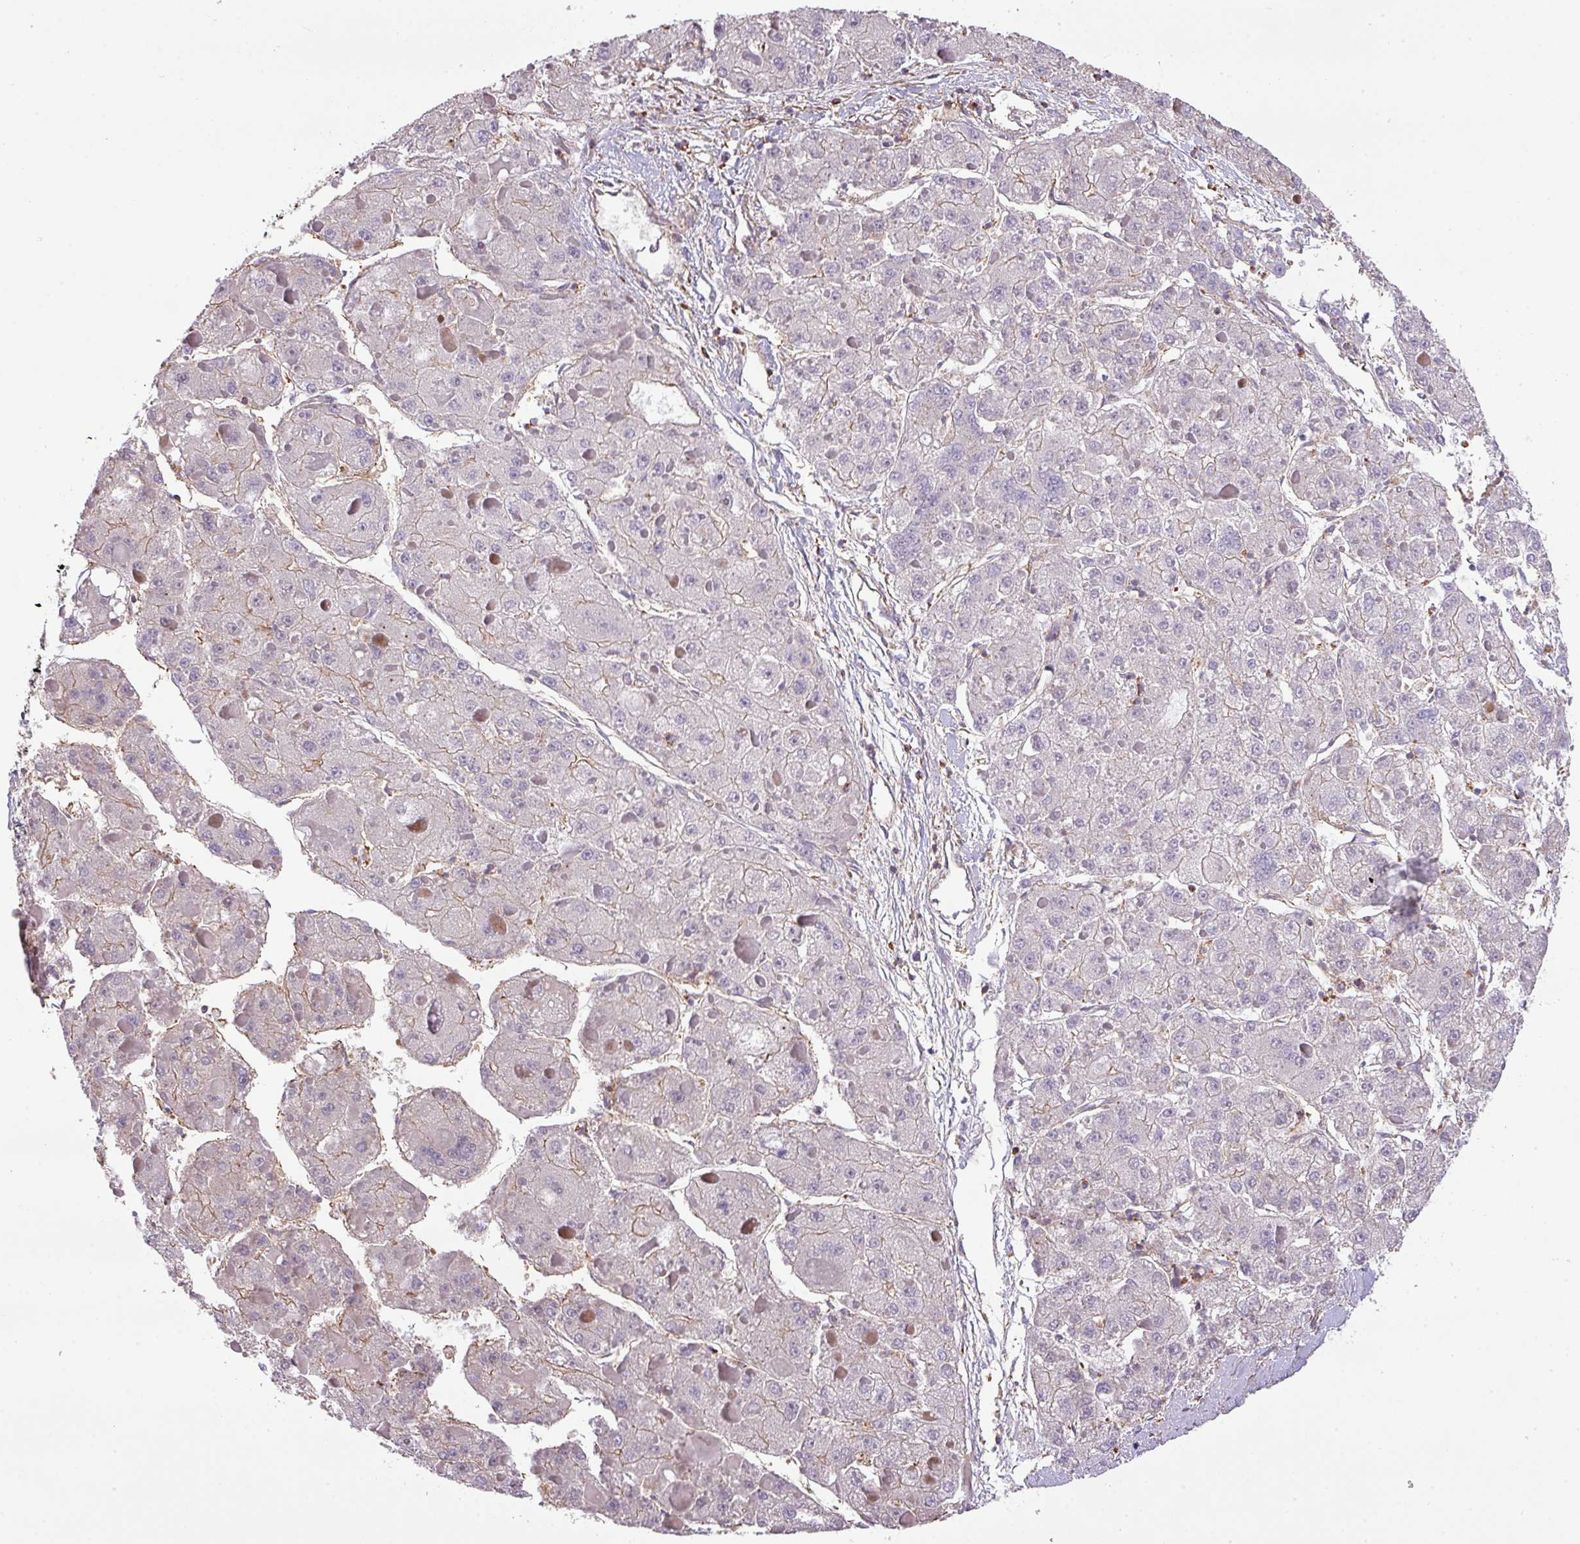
{"staining": {"intensity": "negative", "quantity": "none", "location": "none"}, "tissue": "liver cancer", "cell_type": "Tumor cells", "image_type": "cancer", "snomed": [{"axis": "morphology", "description": "Carcinoma, Hepatocellular, NOS"}, {"axis": "topography", "description": "Liver"}], "caption": "The histopathology image demonstrates no significant expression in tumor cells of liver cancer.", "gene": "LRRC41", "patient": {"sex": "female", "age": 73}}